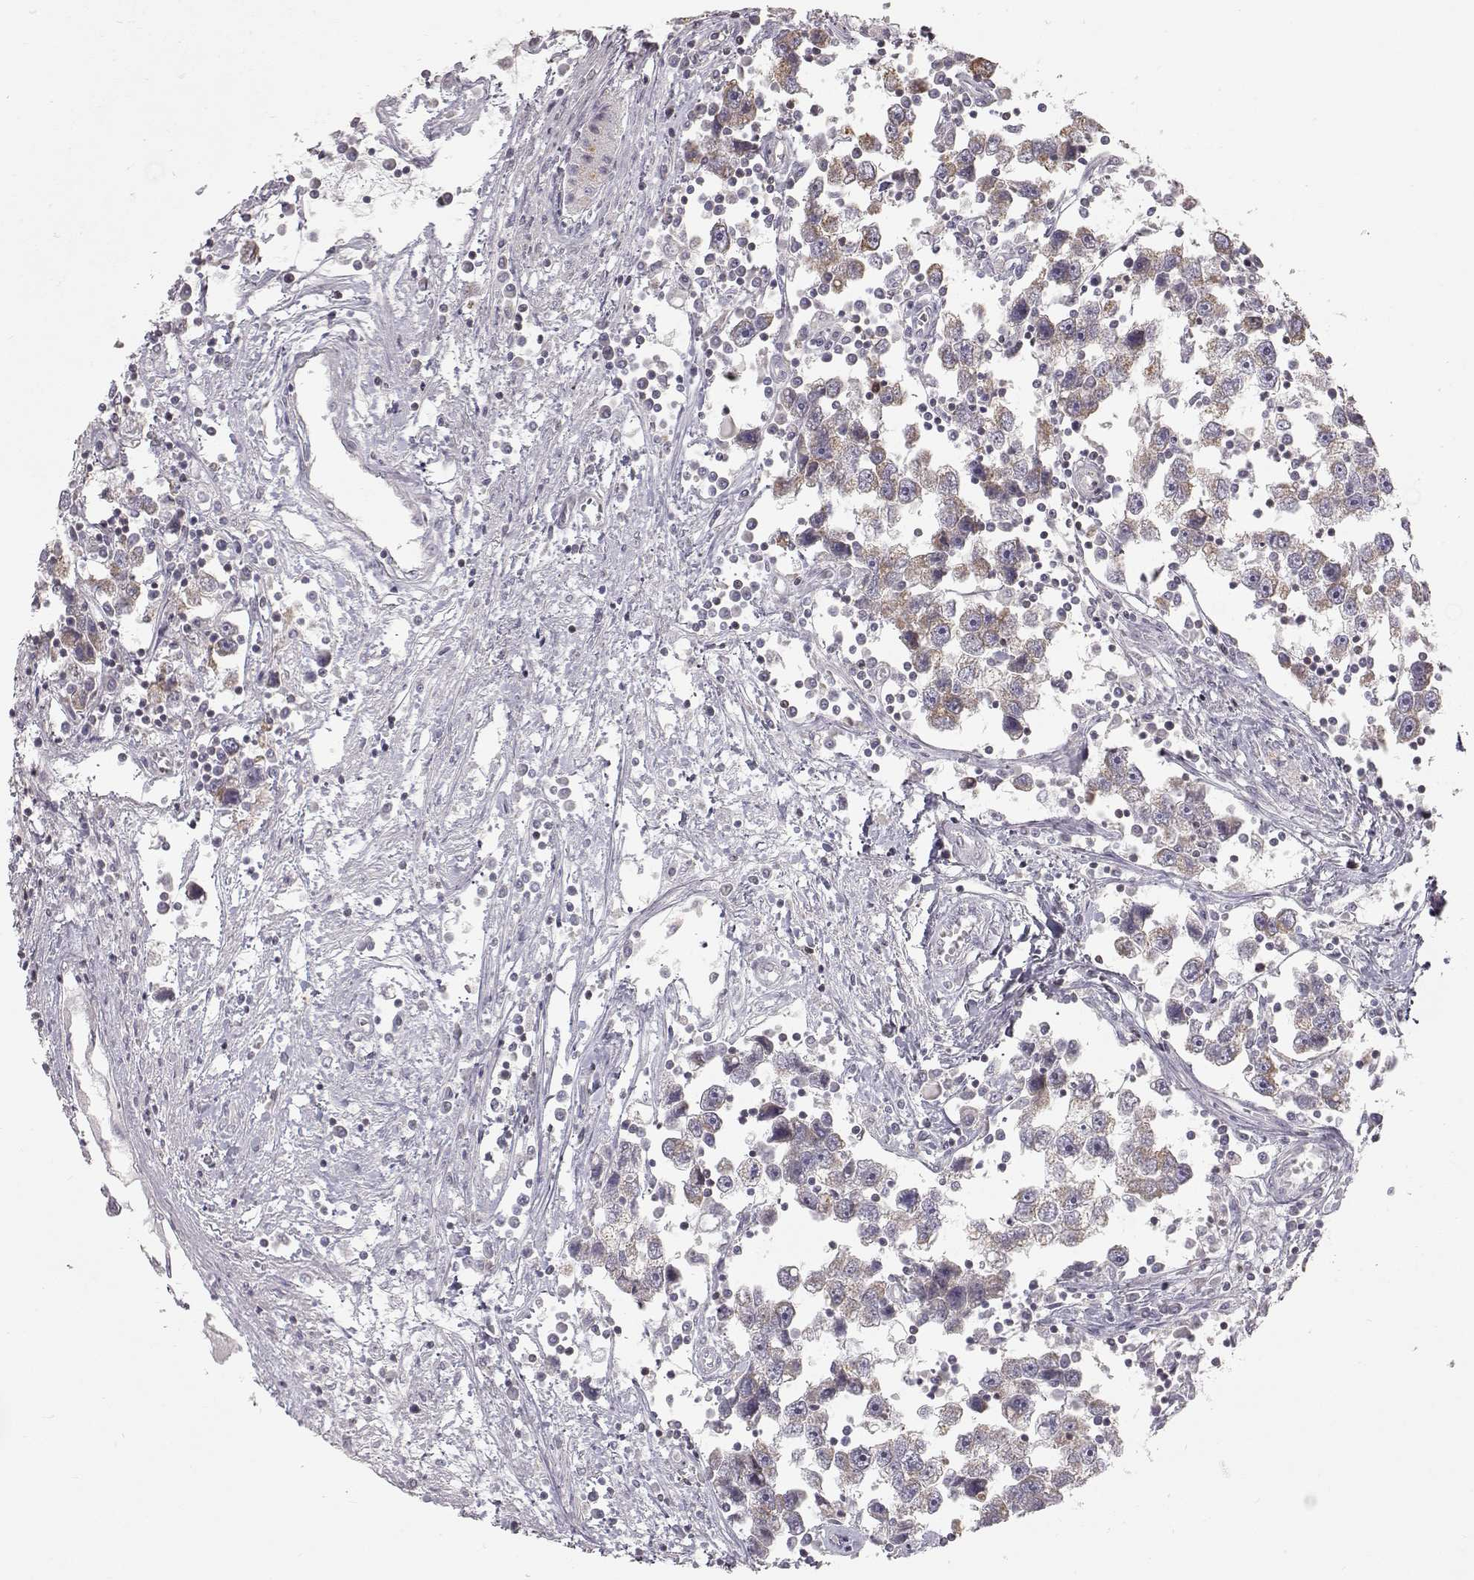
{"staining": {"intensity": "moderate", "quantity": "25%-75%", "location": "cytoplasmic/membranous"}, "tissue": "testis cancer", "cell_type": "Tumor cells", "image_type": "cancer", "snomed": [{"axis": "morphology", "description": "Seminoma, NOS"}, {"axis": "topography", "description": "Testis"}], "caption": "Immunohistochemistry (IHC) (DAB (3,3'-diaminobenzidine)) staining of seminoma (testis) shows moderate cytoplasmic/membranous protein expression in approximately 25%-75% of tumor cells. The staining was performed using DAB (3,3'-diaminobenzidine), with brown indicating positive protein expression. Nuclei are stained blue with hematoxylin.", "gene": "GRAP2", "patient": {"sex": "male", "age": 30}}